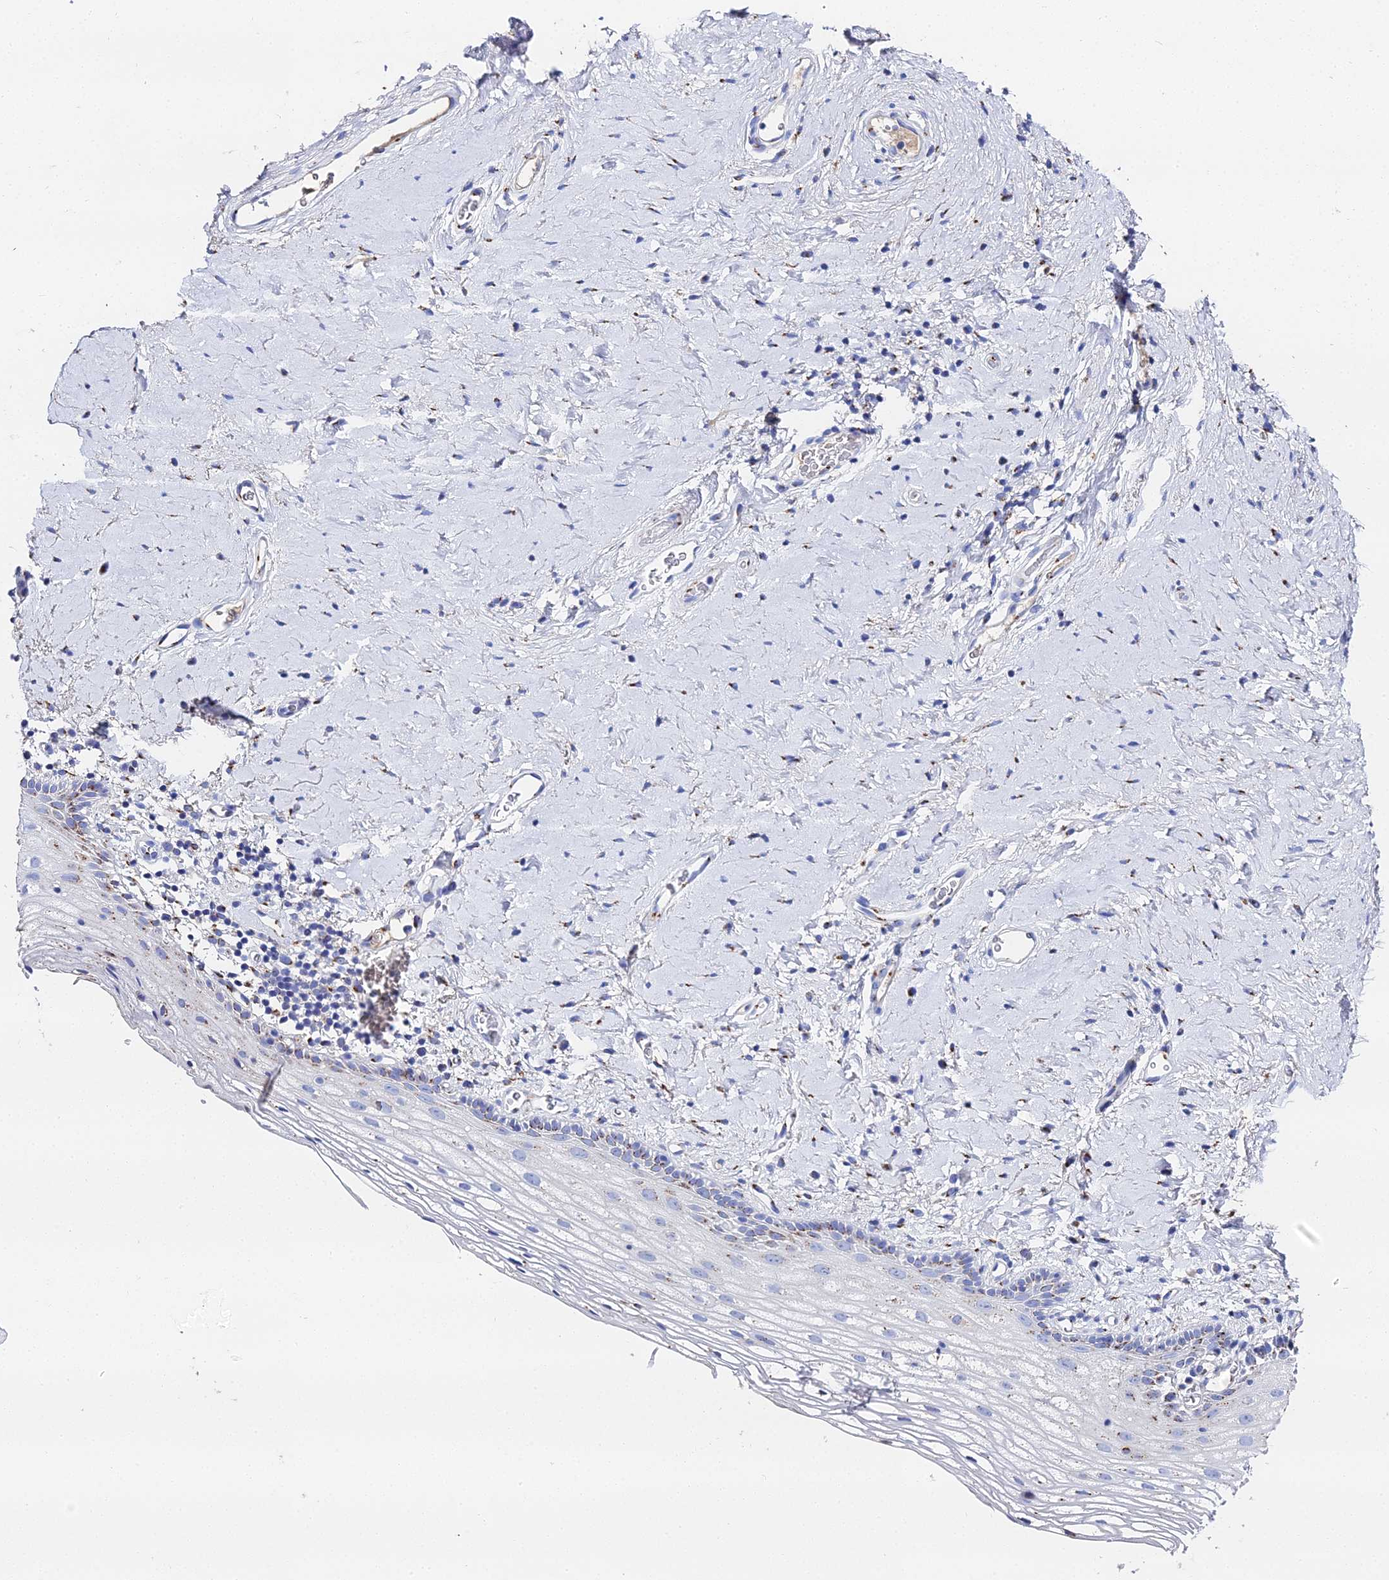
{"staining": {"intensity": "moderate", "quantity": "<25%", "location": "cytoplasmic/membranous"}, "tissue": "vagina", "cell_type": "Squamous epithelial cells", "image_type": "normal", "snomed": [{"axis": "morphology", "description": "Normal tissue, NOS"}, {"axis": "morphology", "description": "Adenocarcinoma, NOS"}, {"axis": "topography", "description": "Rectum"}, {"axis": "topography", "description": "Vagina"}], "caption": "About <25% of squamous epithelial cells in normal vagina exhibit moderate cytoplasmic/membranous protein staining as visualized by brown immunohistochemical staining.", "gene": "ENSG00000268674", "patient": {"sex": "female", "age": 71}}